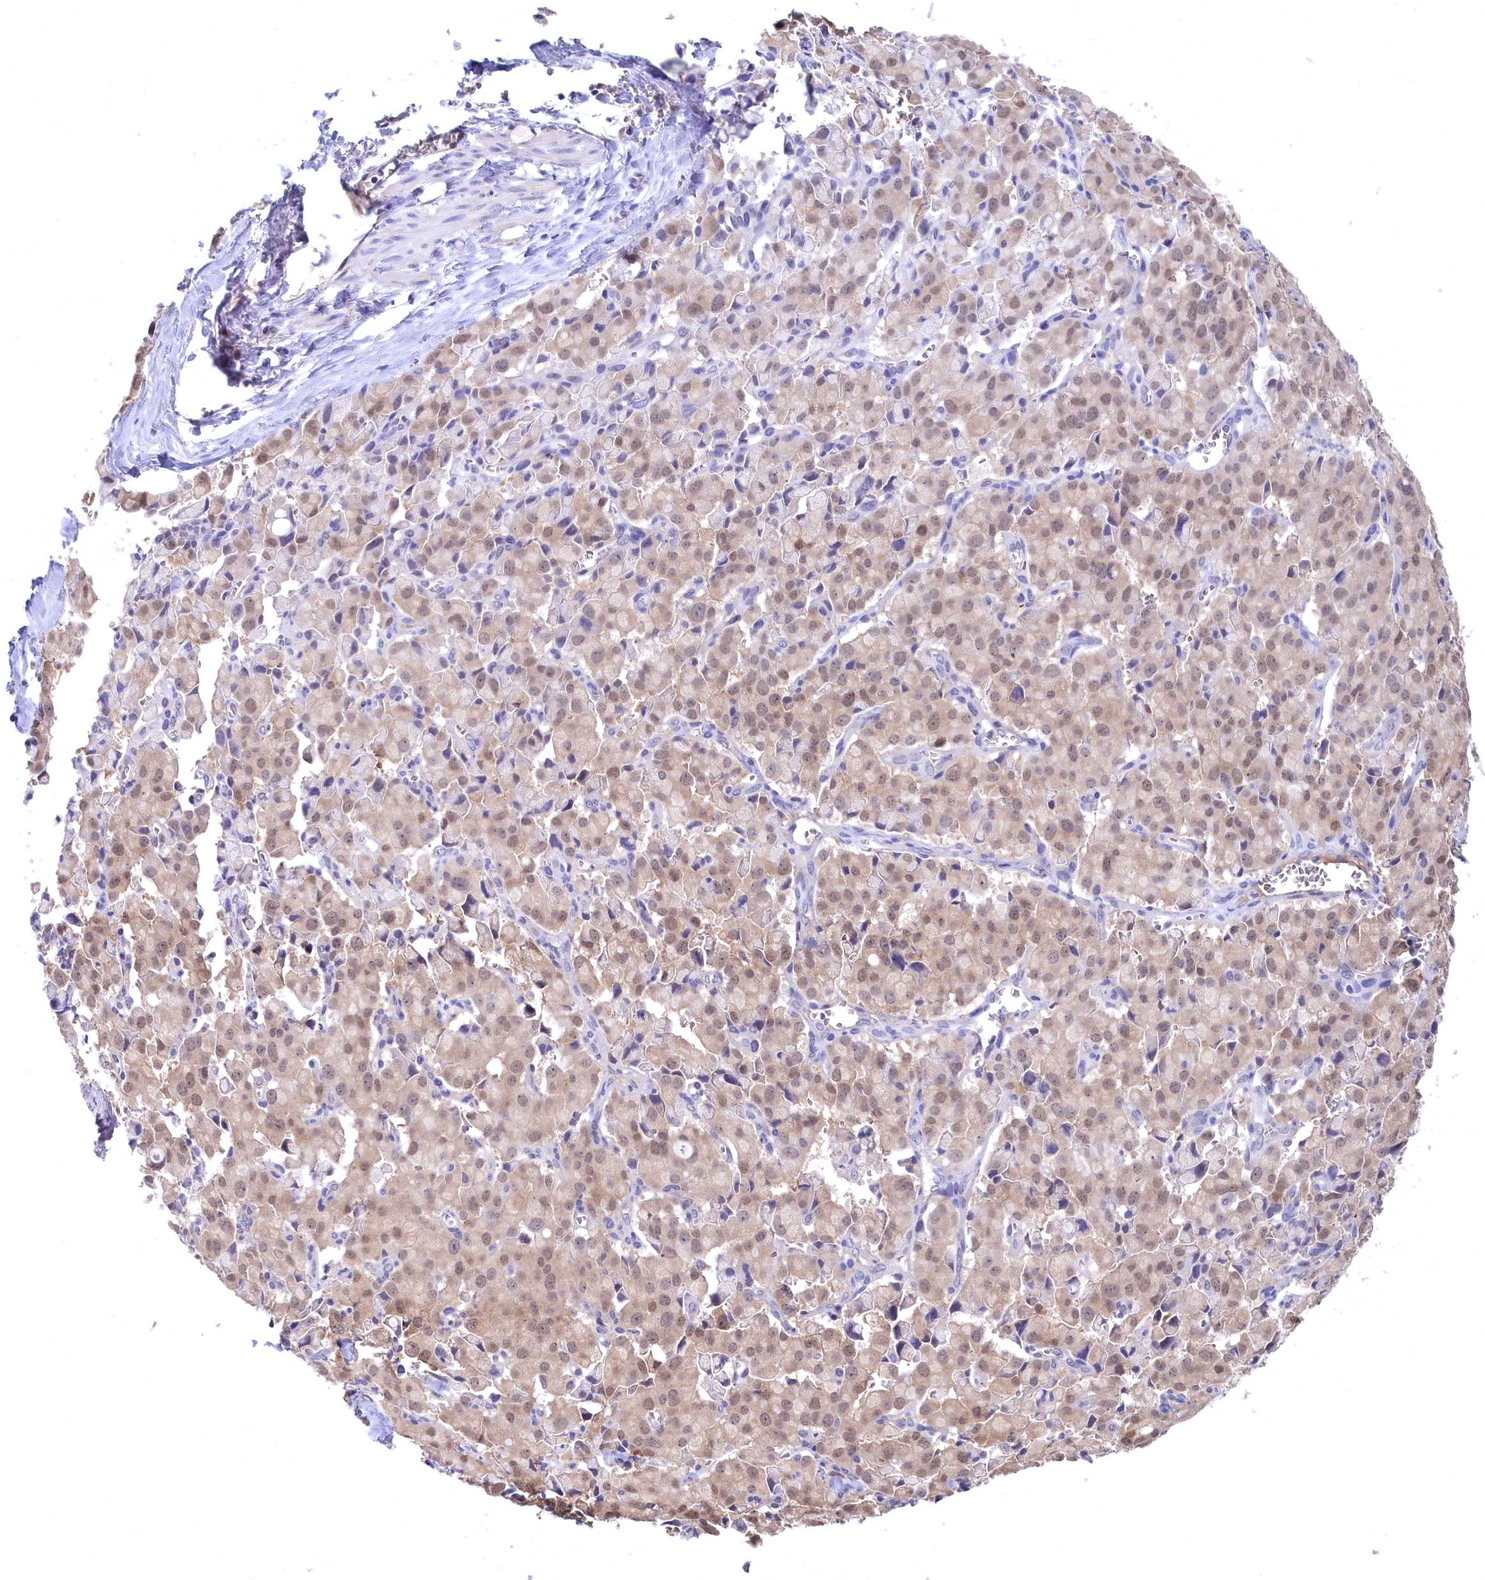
{"staining": {"intensity": "moderate", "quantity": "25%-75%", "location": "cytoplasmic/membranous,nuclear"}, "tissue": "pancreatic cancer", "cell_type": "Tumor cells", "image_type": "cancer", "snomed": [{"axis": "morphology", "description": "Adenocarcinoma, NOS"}, {"axis": "topography", "description": "Pancreas"}], "caption": "Pancreatic cancer stained for a protein (brown) exhibits moderate cytoplasmic/membranous and nuclear positive staining in approximately 25%-75% of tumor cells.", "gene": "C11orf54", "patient": {"sex": "male", "age": 65}}